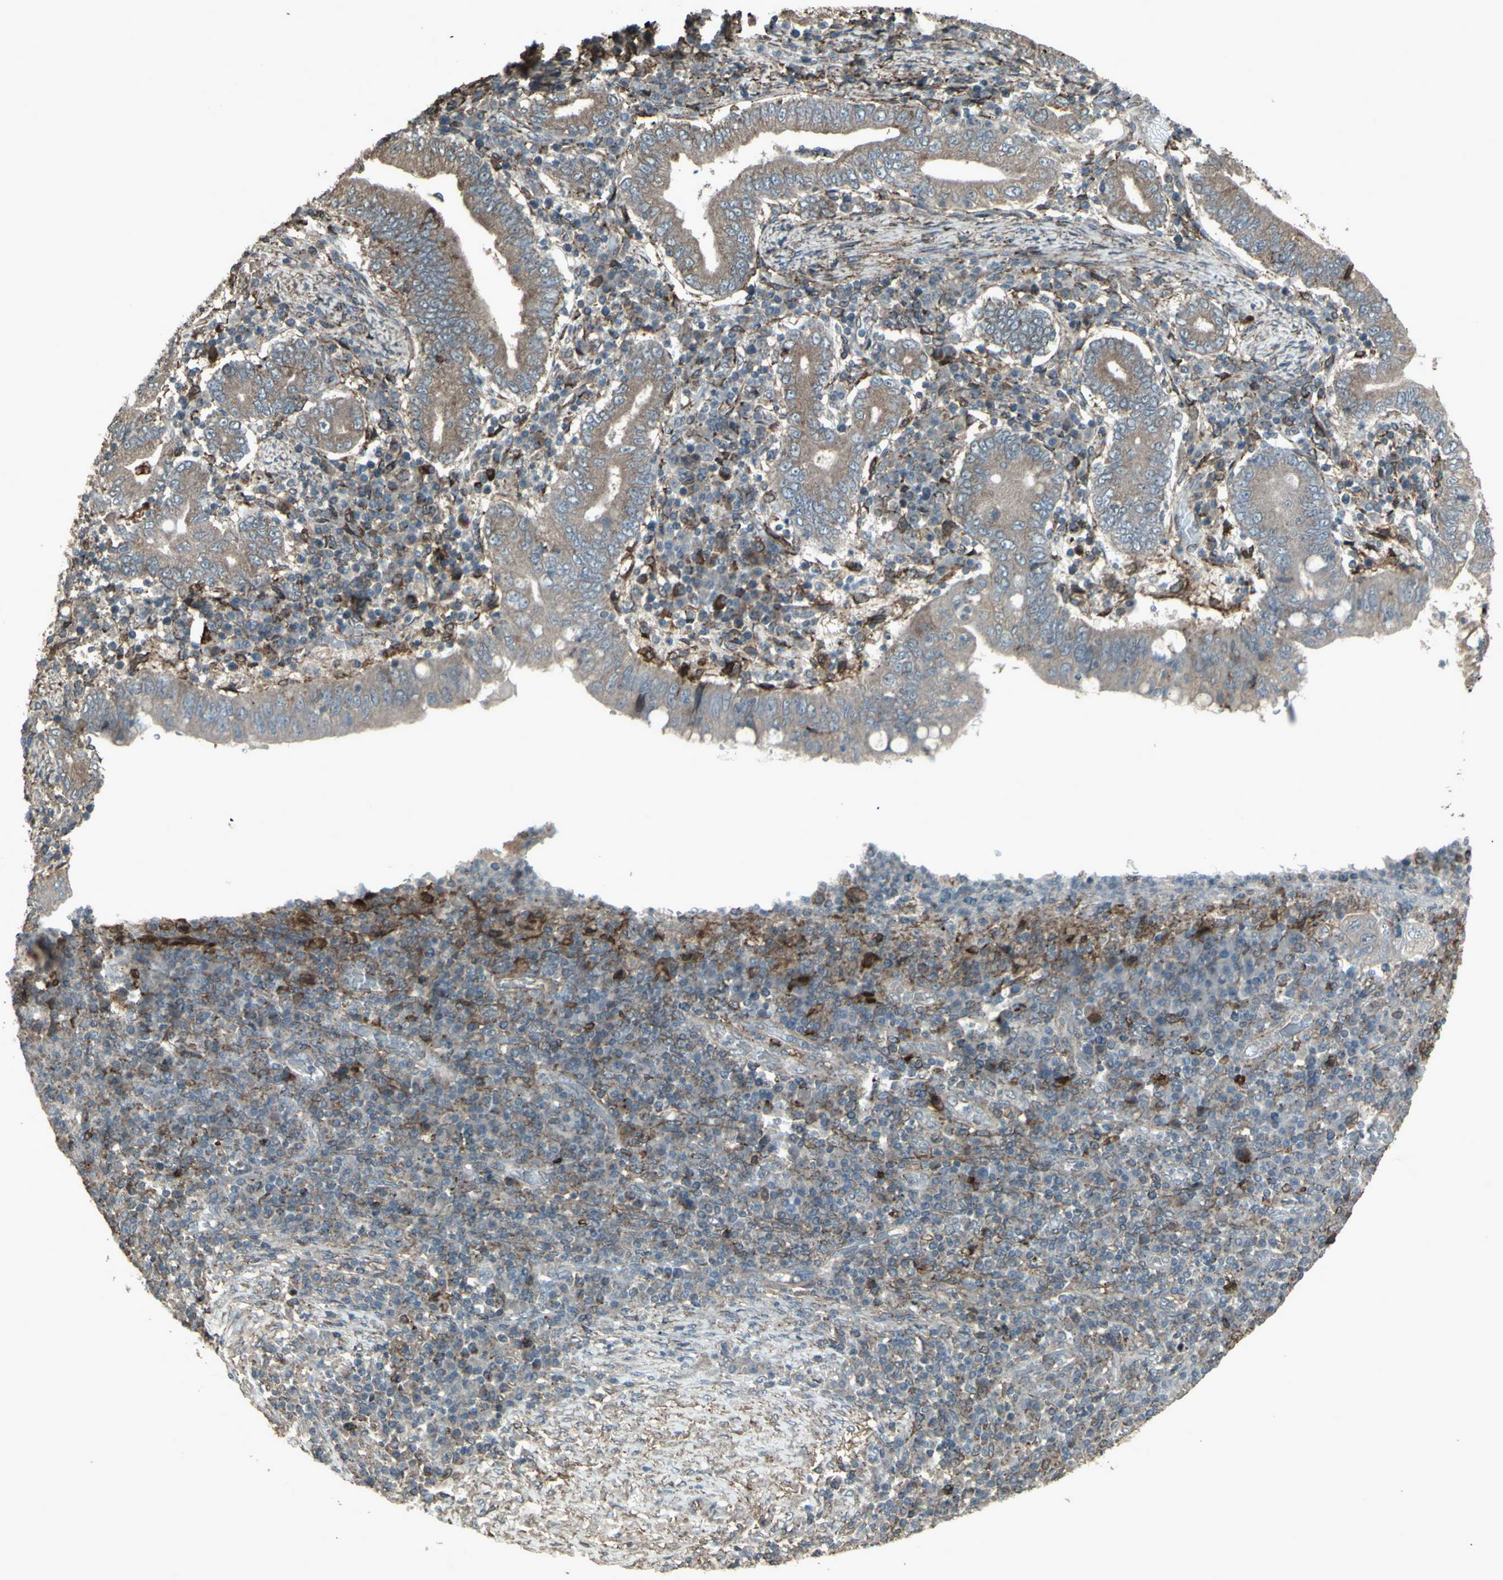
{"staining": {"intensity": "weak", "quantity": ">75%", "location": "cytoplasmic/membranous"}, "tissue": "stomach cancer", "cell_type": "Tumor cells", "image_type": "cancer", "snomed": [{"axis": "morphology", "description": "Normal tissue, NOS"}, {"axis": "morphology", "description": "Adenocarcinoma, NOS"}, {"axis": "topography", "description": "Esophagus"}, {"axis": "topography", "description": "Stomach, upper"}, {"axis": "topography", "description": "Peripheral nerve tissue"}], "caption": "Human stomach cancer (adenocarcinoma) stained for a protein (brown) demonstrates weak cytoplasmic/membranous positive expression in about >75% of tumor cells.", "gene": "SMO", "patient": {"sex": "male", "age": 62}}